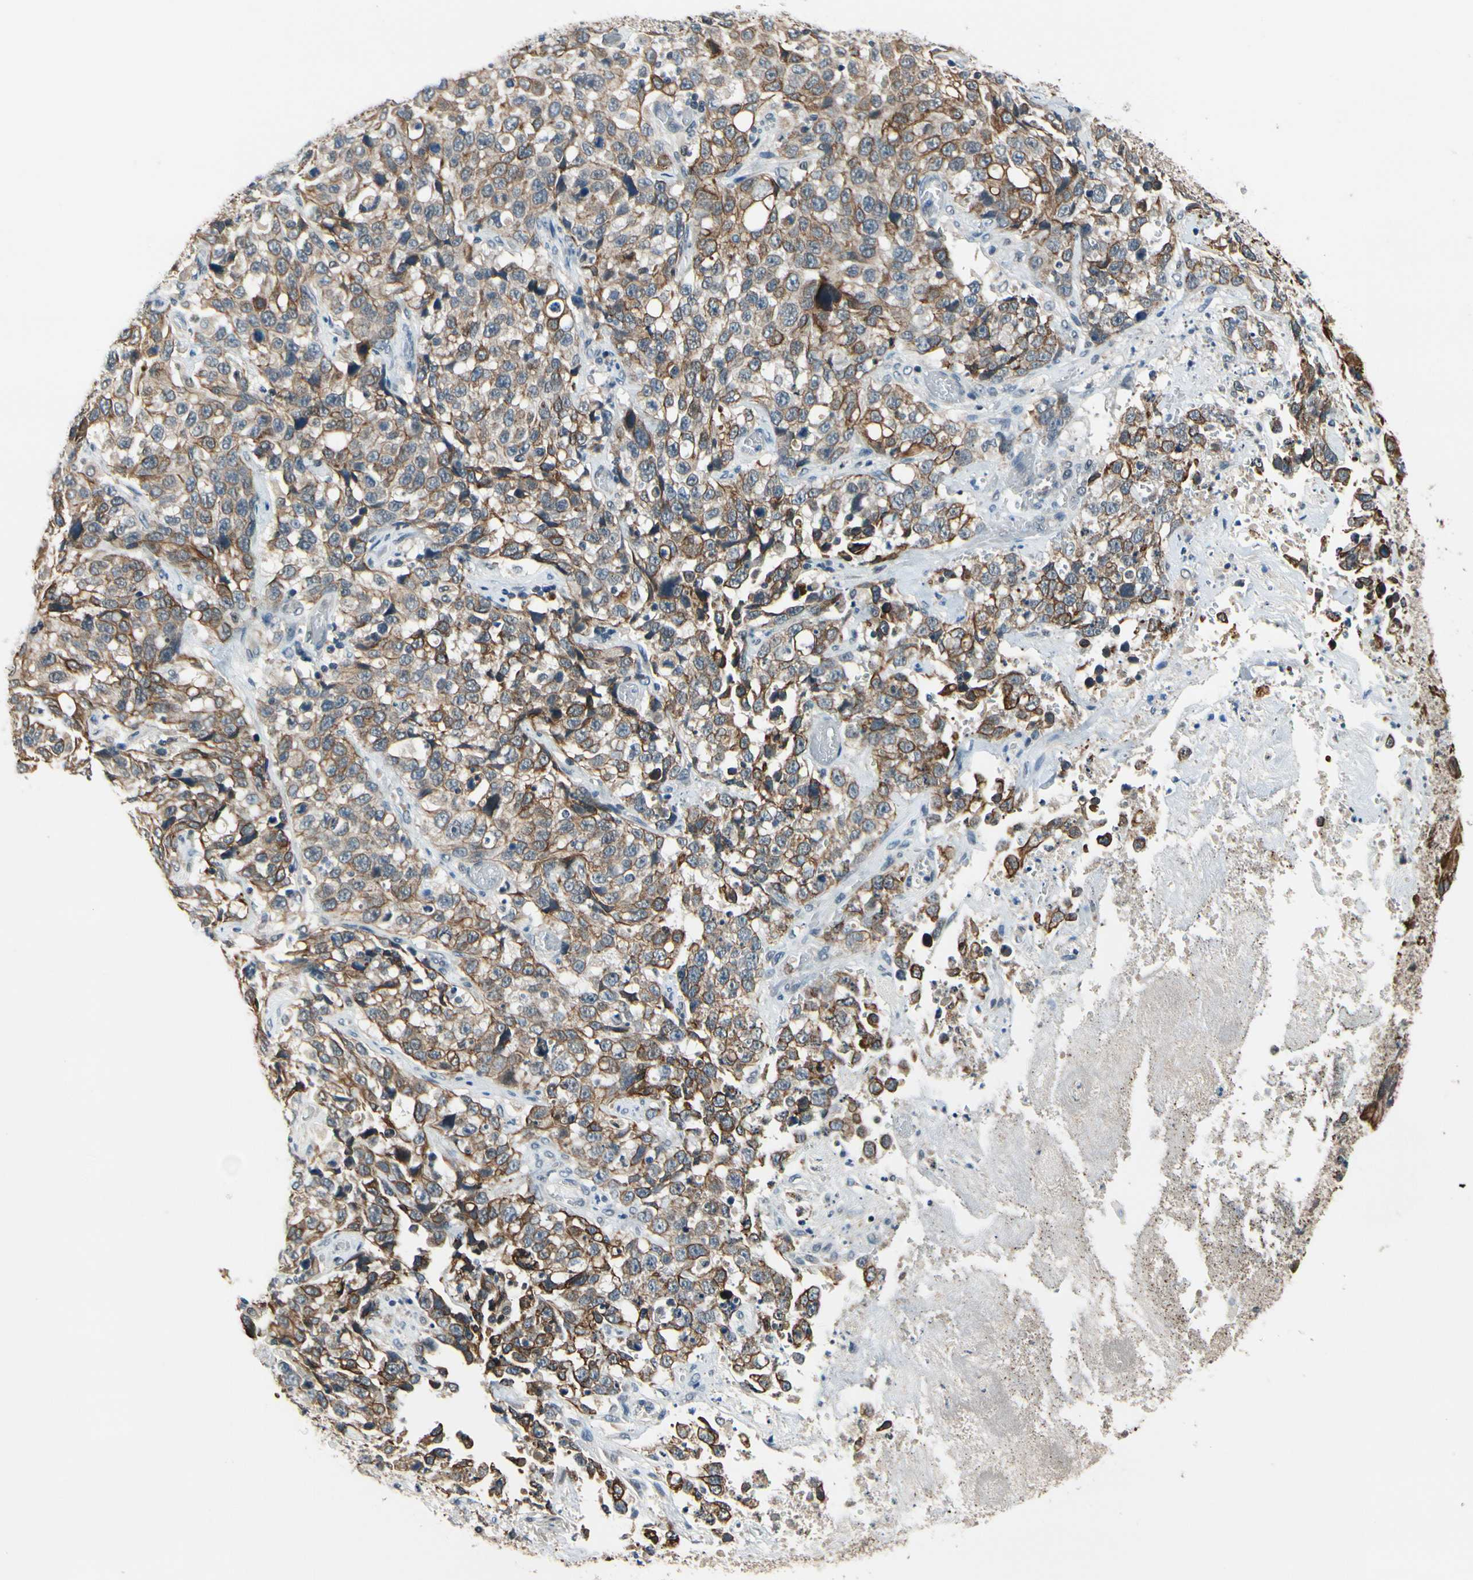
{"staining": {"intensity": "strong", "quantity": ">75%", "location": "cytoplasmic/membranous"}, "tissue": "stomach cancer", "cell_type": "Tumor cells", "image_type": "cancer", "snomed": [{"axis": "morphology", "description": "Normal tissue, NOS"}, {"axis": "morphology", "description": "Adenocarcinoma, NOS"}, {"axis": "topography", "description": "Stomach"}], "caption": "Brown immunohistochemical staining in human stomach cancer displays strong cytoplasmic/membranous expression in approximately >75% of tumor cells.", "gene": "TAF12", "patient": {"sex": "male", "age": 48}}